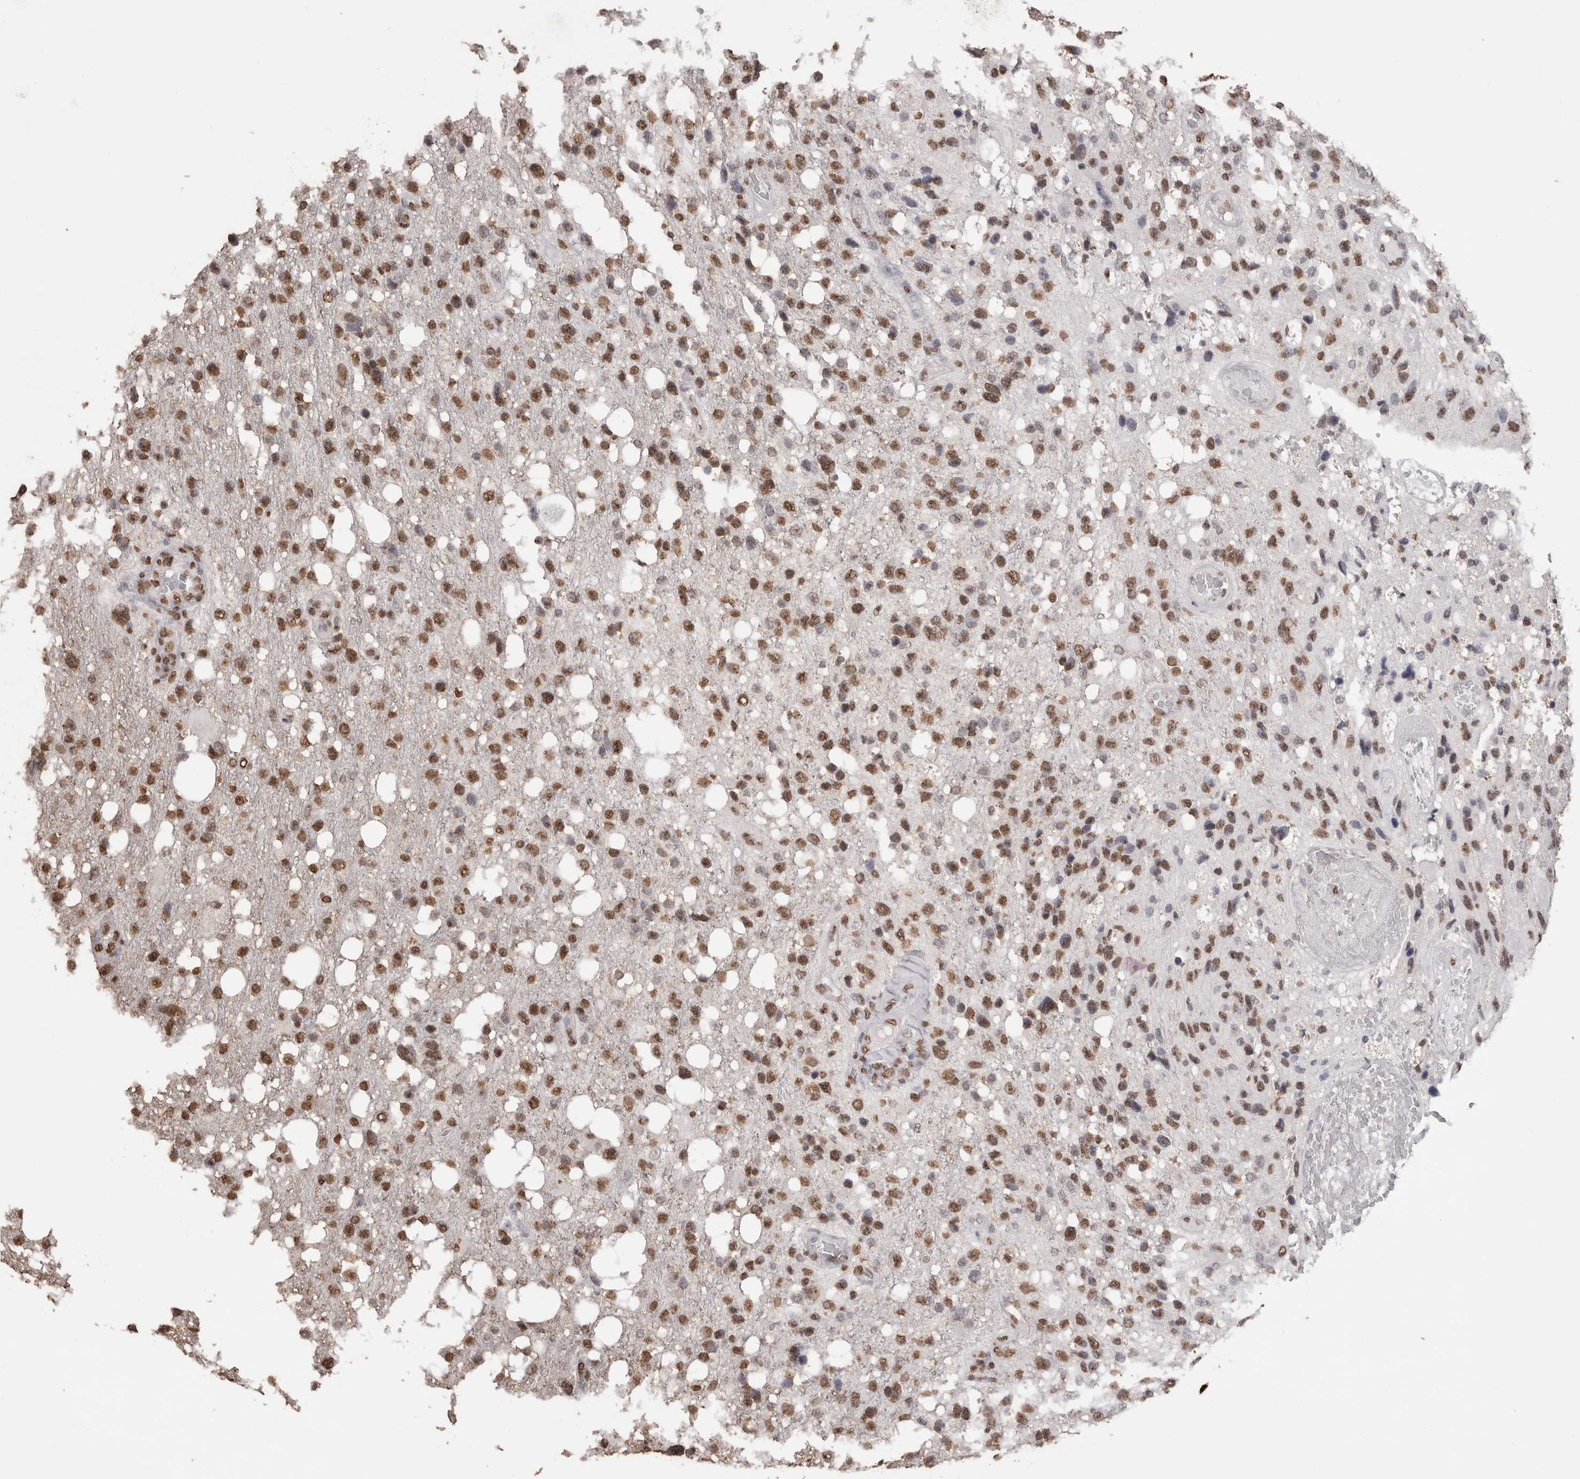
{"staining": {"intensity": "moderate", "quantity": ">75%", "location": "nuclear"}, "tissue": "glioma", "cell_type": "Tumor cells", "image_type": "cancer", "snomed": [{"axis": "morphology", "description": "Glioma, malignant, High grade"}, {"axis": "topography", "description": "Brain"}], "caption": "Malignant glioma (high-grade) was stained to show a protein in brown. There is medium levels of moderate nuclear positivity in approximately >75% of tumor cells.", "gene": "NTHL1", "patient": {"sex": "female", "age": 58}}